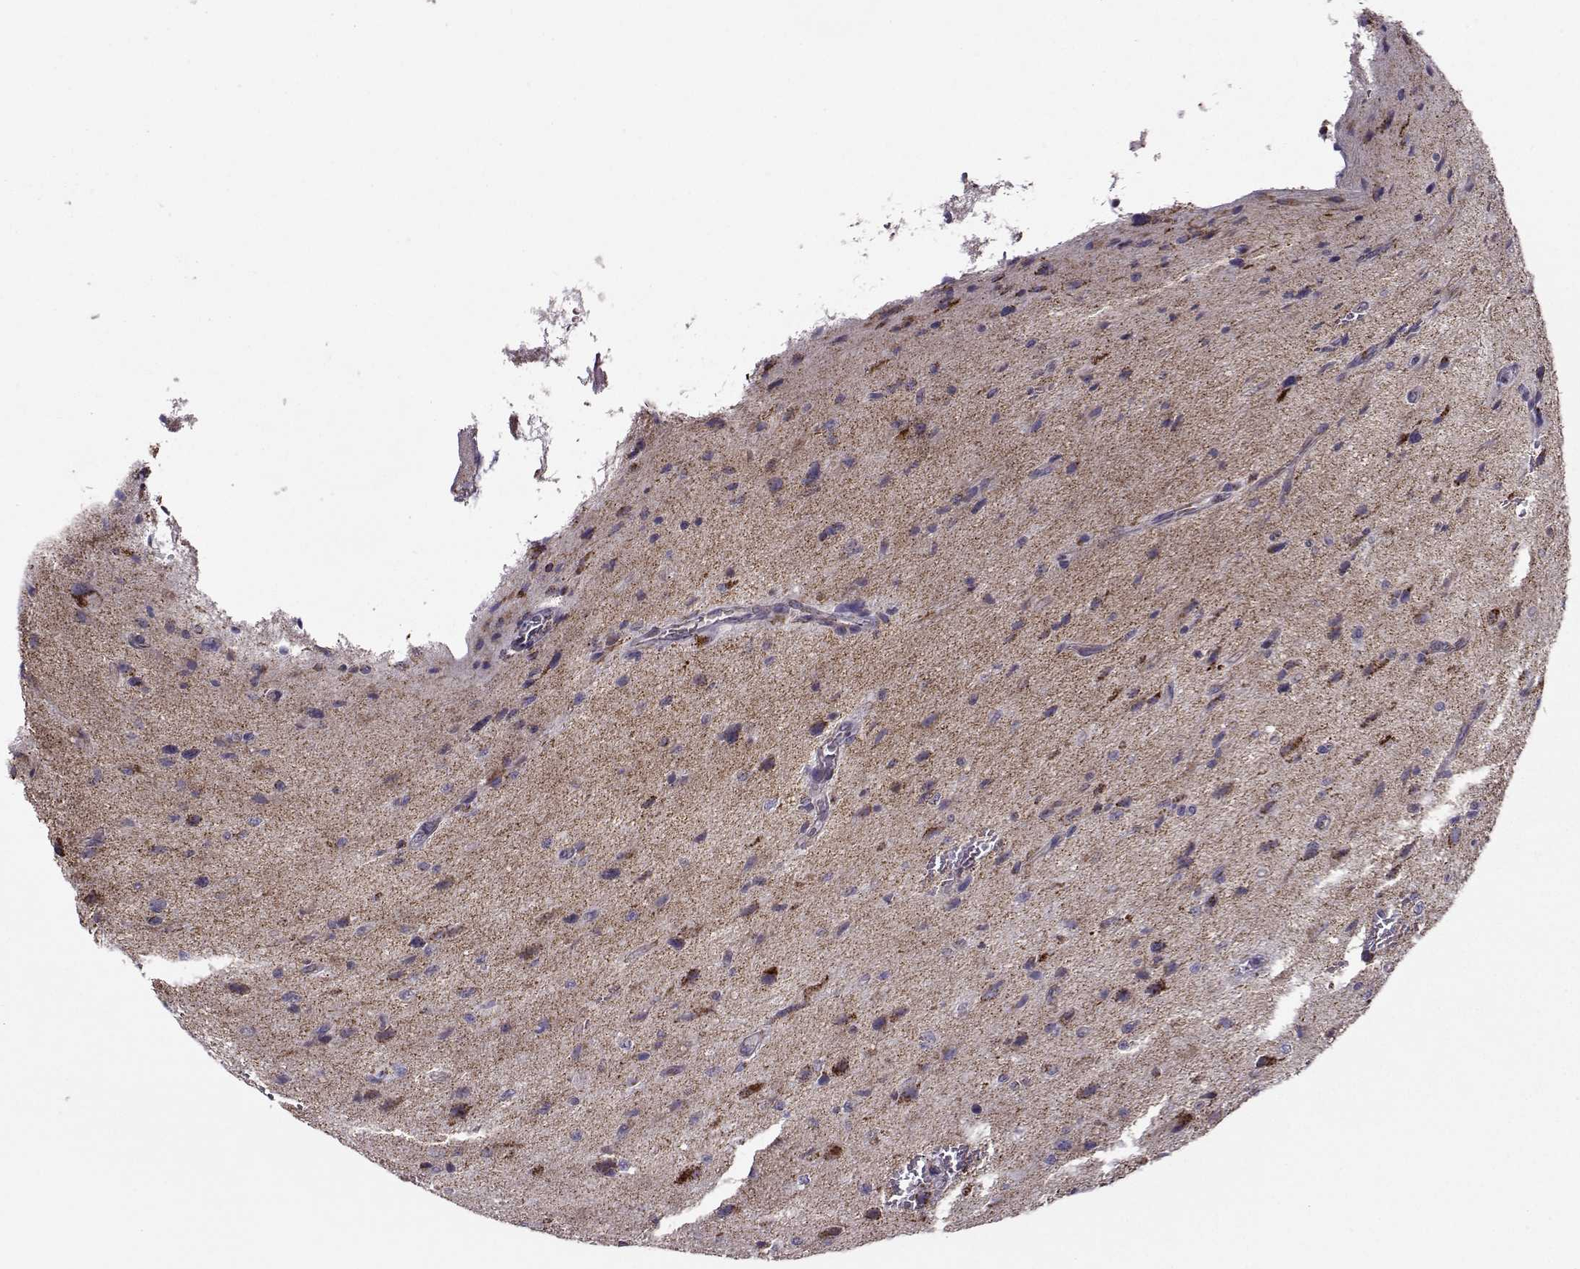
{"staining": {"intensity": "negative", "quantity": "none", "location": "none"}, "tissue": "glioma", "cell_type": "Tumor cells", "image_type": "cancer", "snomed": [{"axis": "morphology", "description": "Glioma, malignant, NOS"}, {"axis": "morphology", "description": "Glioma, malignant, High grade"}, {"axis": "topography", "description": "Brain"}], "caption": "Tumor cells are negative for brown protein staining in glioma.", "gene": "NECAB3", "patient": {"sex": "female", "age": 71}}